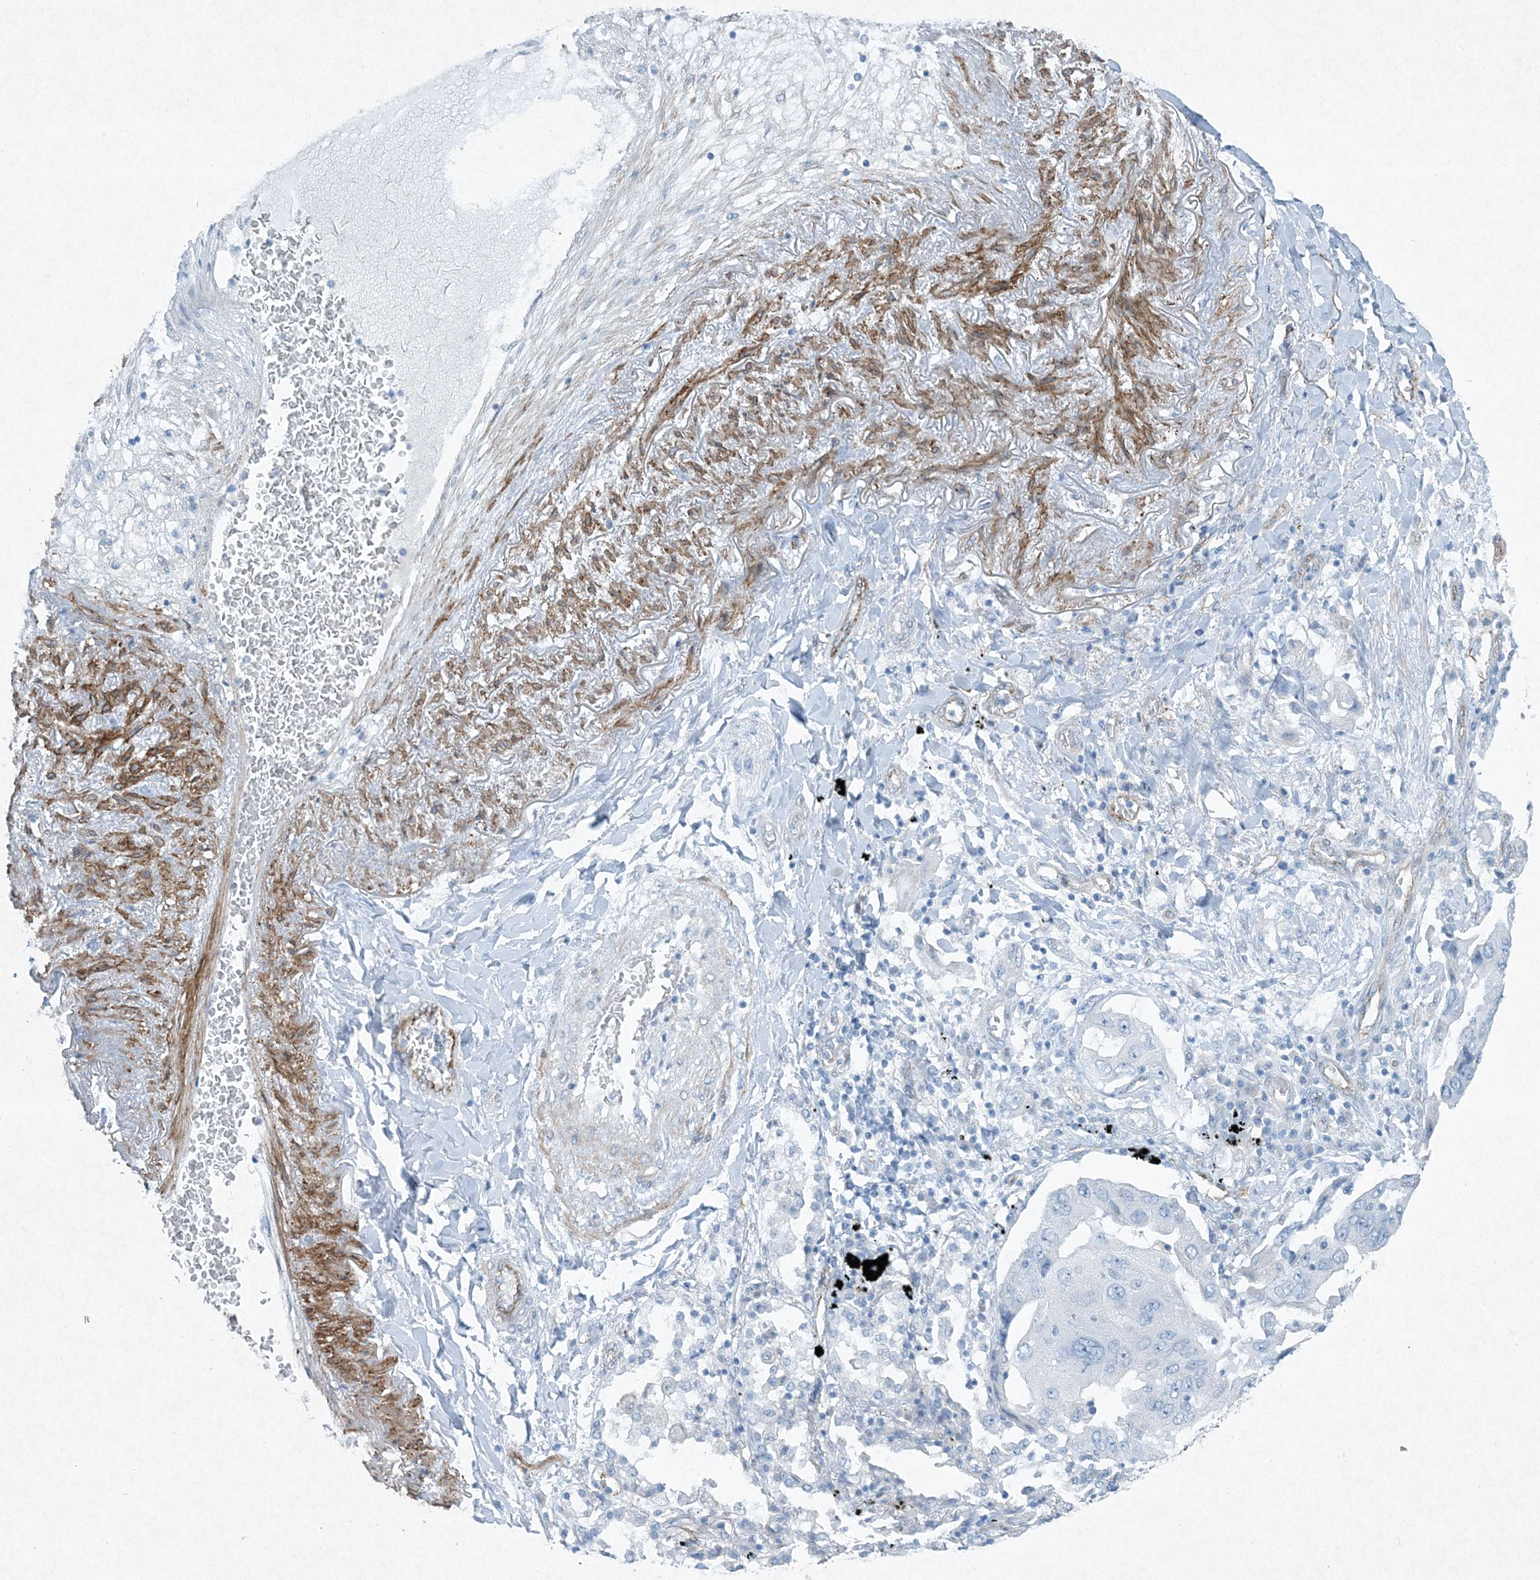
{"staining": {"intensity": "negative", "quantity": "none", "location": "none"}, "tissue": "lung cancer", "cell_type": "Tumor cells", "image_type": "cancer", "snomed": [{"axis": "morphology", "description": "Adenocarcinoma, NOS"}, {"axis": "topography", "description": "Lung"}], "caption": "Tumor cells are negative for brown protein staining in adenocarcinoma (lung). The staining was performed using DAB (3,3'-diaminobenzidine) to visualize the protein expression in brown, while the nuclei were stained in blue with hematoxylin (Magnification: 20x).", "gene": "PGM5", "patient": {"sex": "female", "age": 65}}